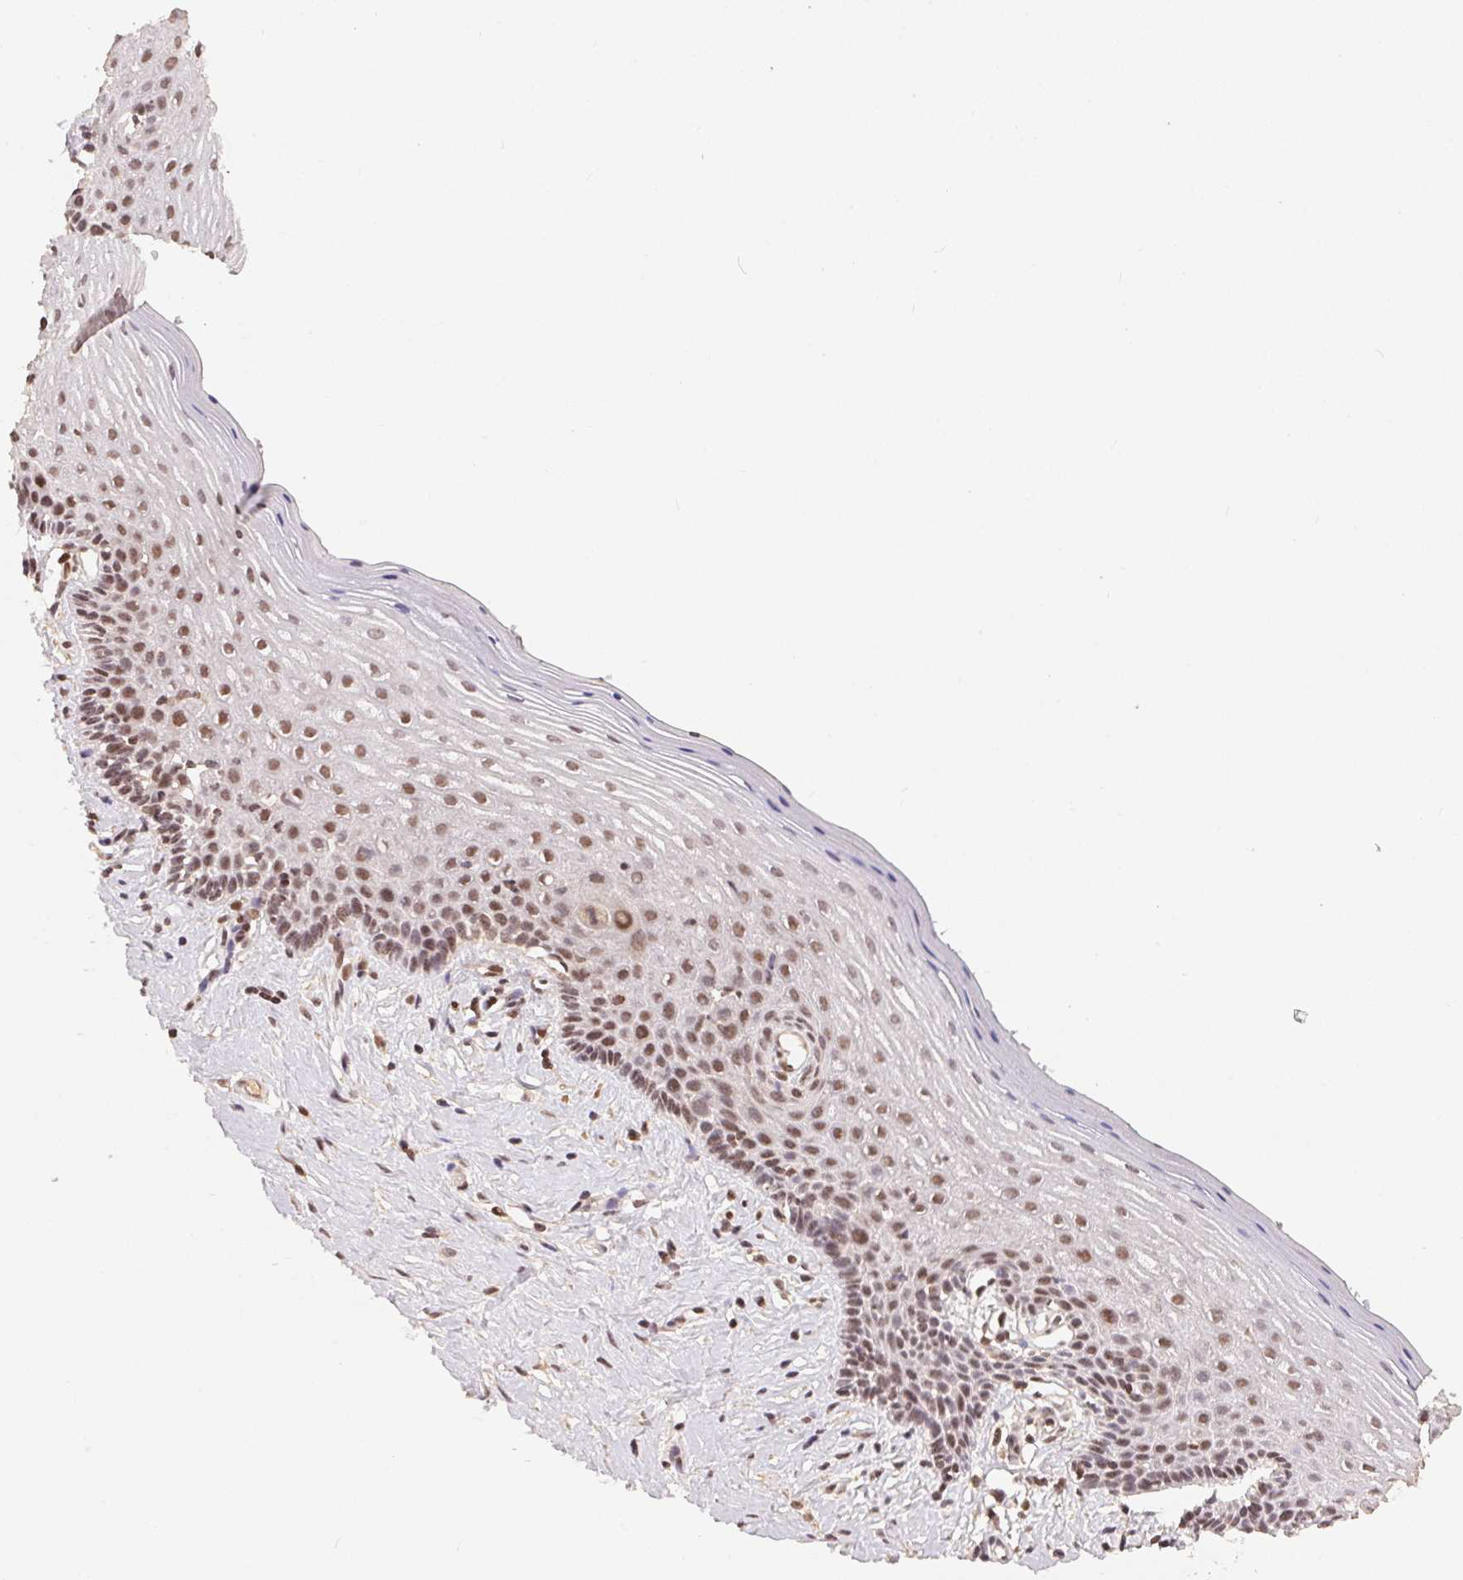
{"staining": {"intensity": "moderate", "quantity": "25%-75%", "location": "cytoplasmic/membranous"}, "tissue": "vagina", "cell_type": "Squamous epithelial cells", "image_type": "normal", "snomed": [{"axis": "morphology", "description": "Normal tissue, NOS"}, {"axis": "topography", "description": "Vagina"}], "caption": "Immunohistochemistry staining of benign vagina, which shows medium levels of moderate cytoplasmic/membranous staining in approximately 25%-75% of squamous epithelial cells indicating moderate cytoplasmic/membranous protein staining. The staining was performed using DAB (3,3'-diaminobenzidine) (brown) for protein detection and nuclei were counterstained in hematoxylin (blue).", "gene": "MAPKAPK2", "patient": {"sex": "female", "age": 42}}